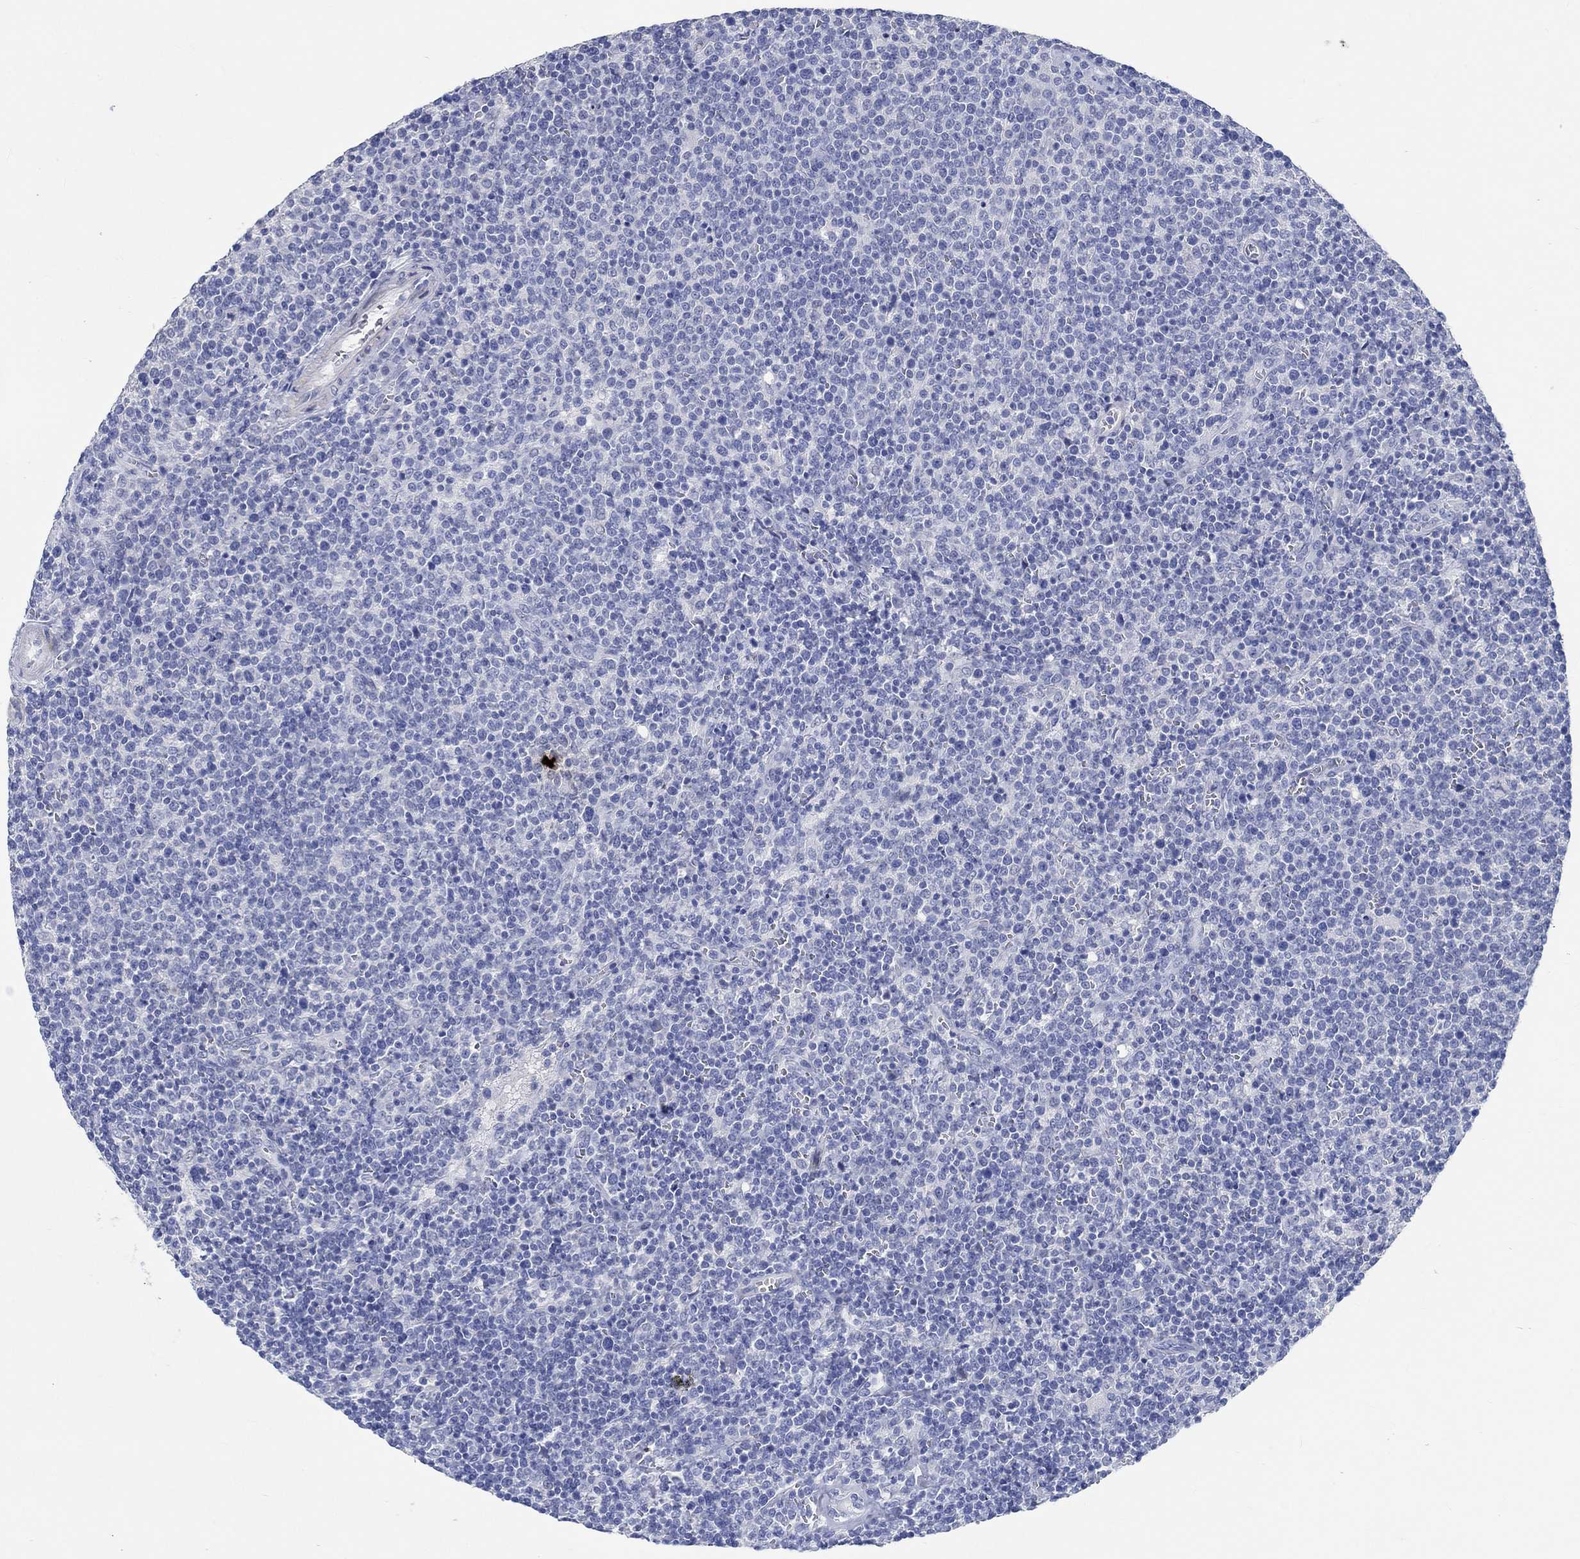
{"staining": {"intensity": "negative", "quantity": "none", "location": "none"}, "tissue": "lymphoma", "cell_type": "Tumor cells", "image_type": "cancer", "snomed": [{"axis": "morphology", "description": "Malignant lymphoma, non-Hodgkin's type, High grade"}, {"axis": "topography", "description": "Lymph node"}], "caption": "High magnification brightfield microscopy of high-grade malignant lymphoma, non-Hodgkin's type stained with DAB (brown) and counterstained with hematoxylin (blue): tumor cells show no significant expression.", "gene": "C4orf47", "patient": {"sex": "male", "age": 61}}